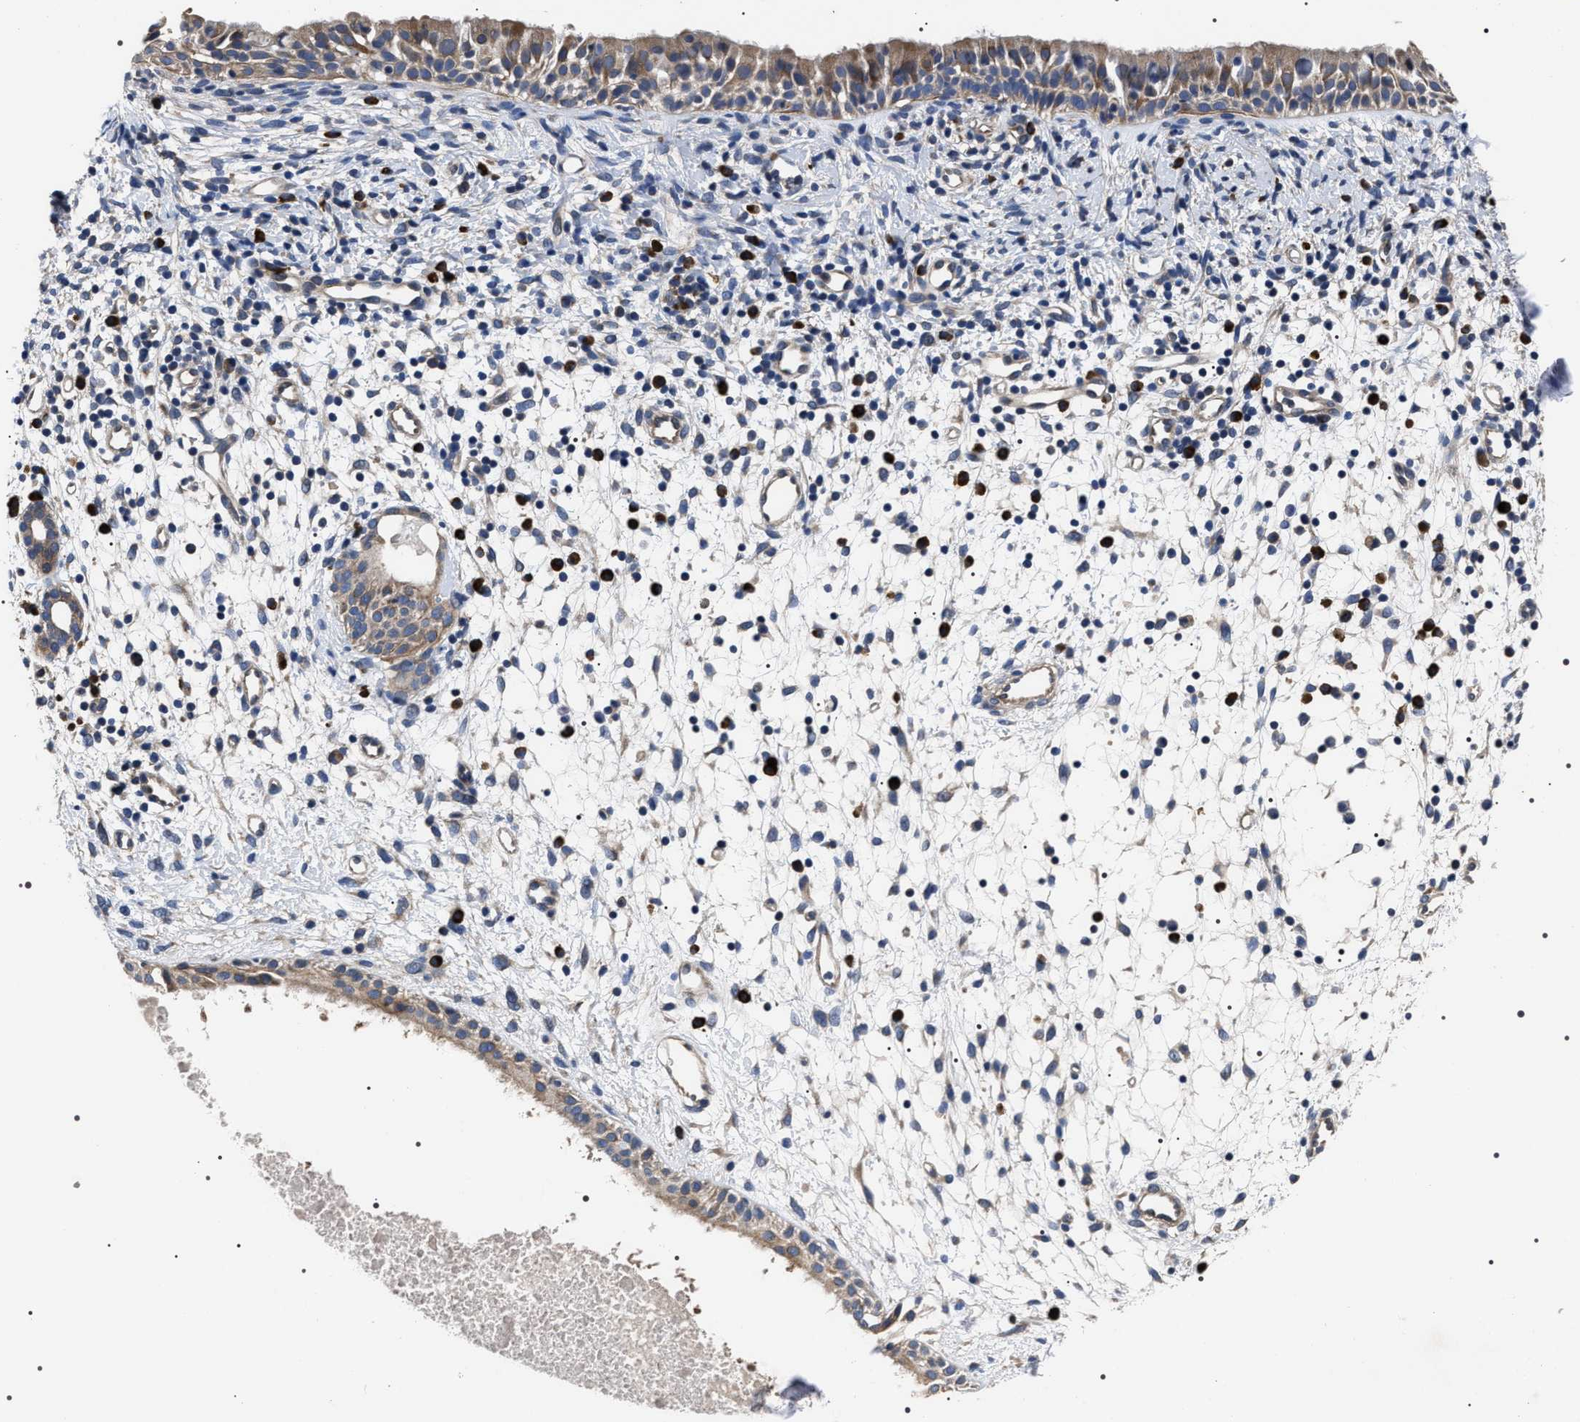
{"staining": {"intensity": "weak", "quantity": ">75%", "location": "cytoplasmic/membranous"}, "tissue": "nasopharynx", "cell_type": "Respiratory epithelial cells", "image_type": "normal", "snomed": [{"axis": "morphology", "description": "Normal tissue, NOS"}, {"axis": "topography", "description": "Nasopharynx"}], "caption": "A histopathology image of human nasopharynx stained for a protein shows weak cytoplasmic/membranous brown staining in respiratory epithelial cells.", "gene": "MIS18A", "patient": {"sex": "male", "age": 22}}